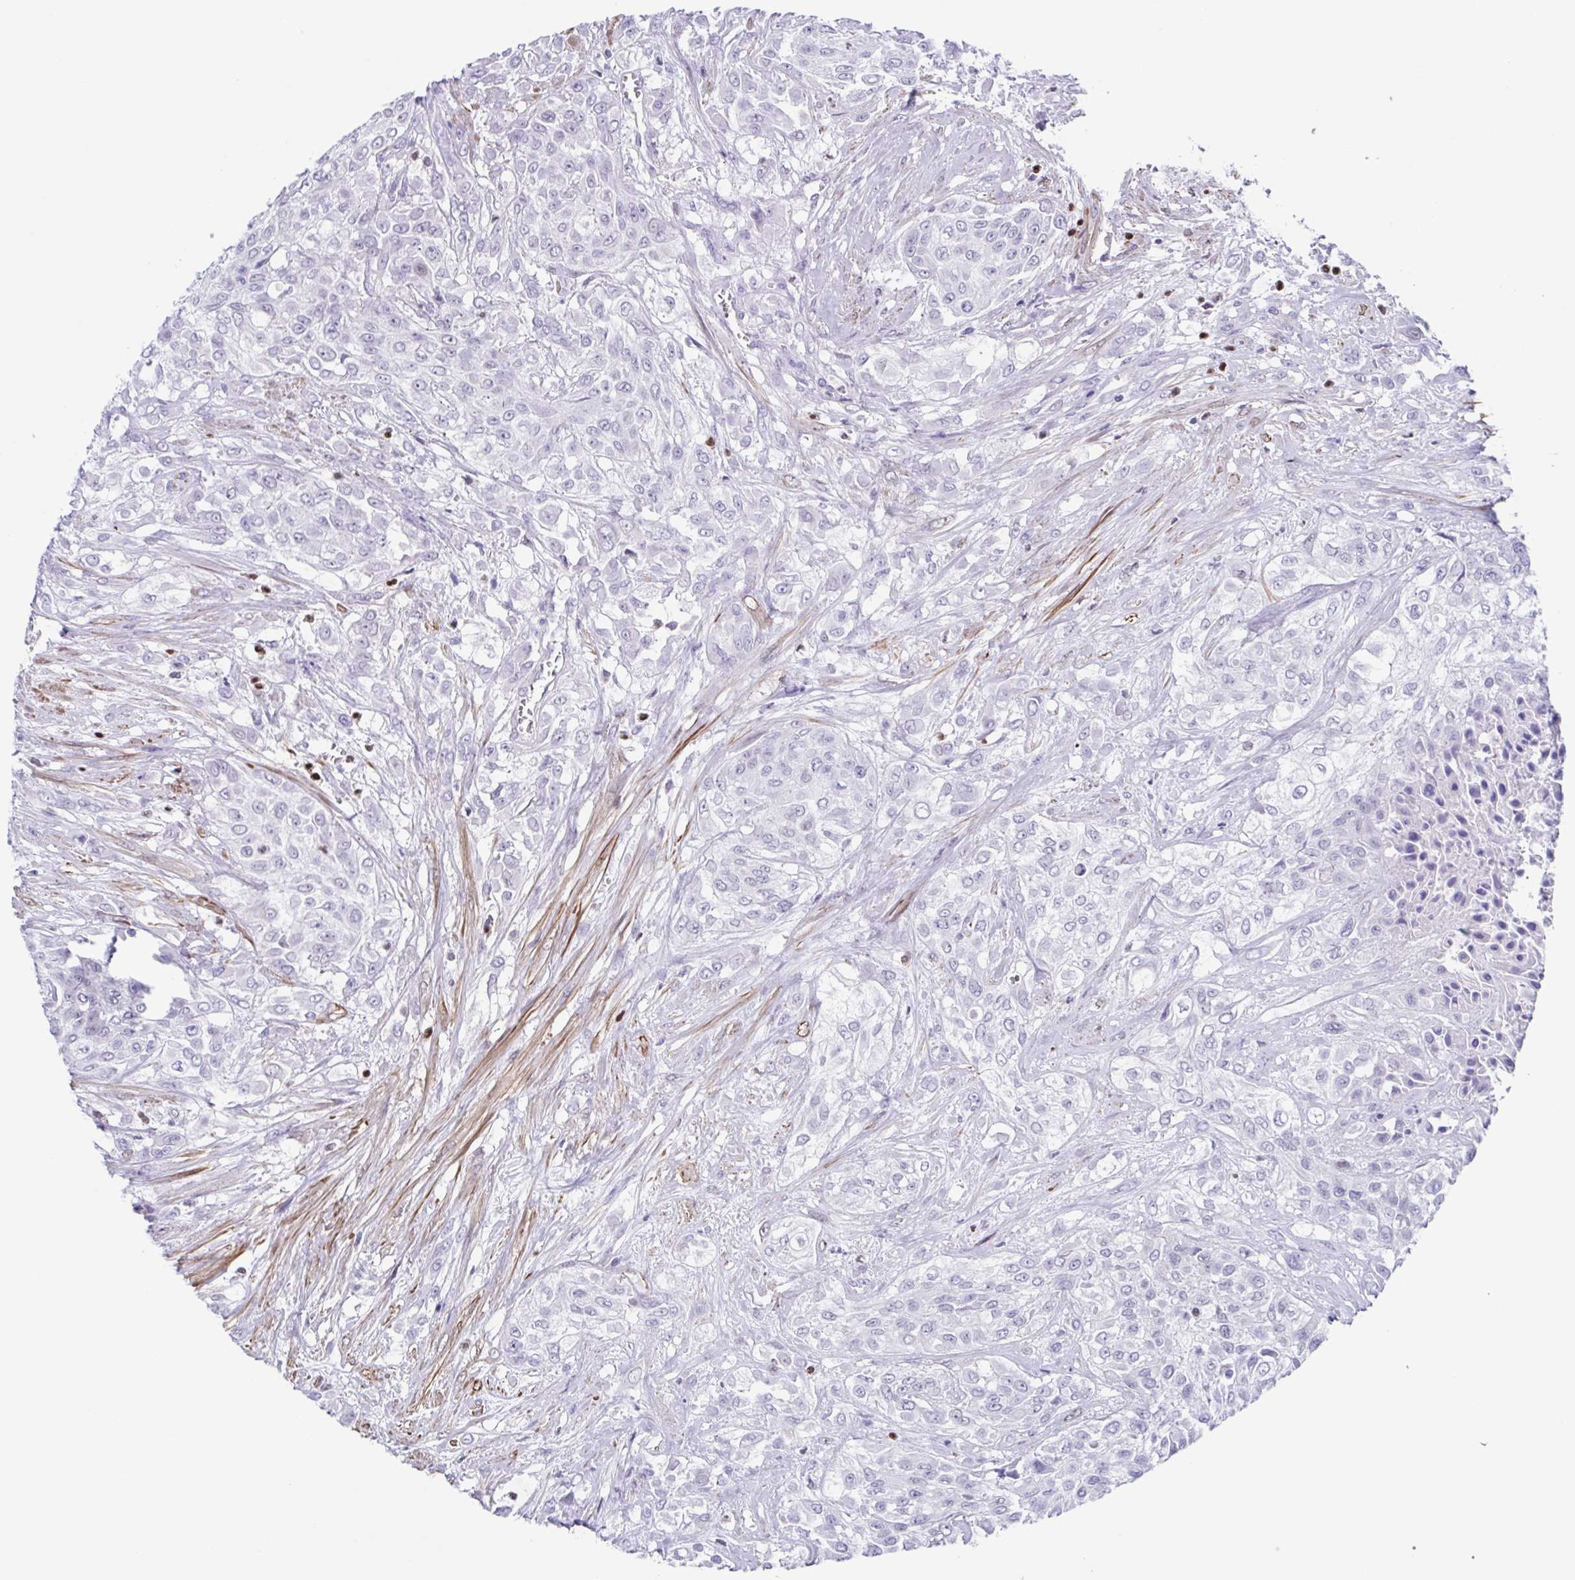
{"staining": {"intensity": "negative", "quantity": "none", "location": "none"}, "tissue": "urothelial cancer", "cell_type": "Tumor cells", "image_type": "cancer", "snomed": [{"axis": "morphology", "description": "Urothelial carcinoma, High grade"}, {"axis": "topography", "description": "Urinary bladder"}], "caption": "Tumor cells show no significant positivity in urothelial cancer.", "gene": "PBOV1", "patient": {"sex": "male", "age": 57}}